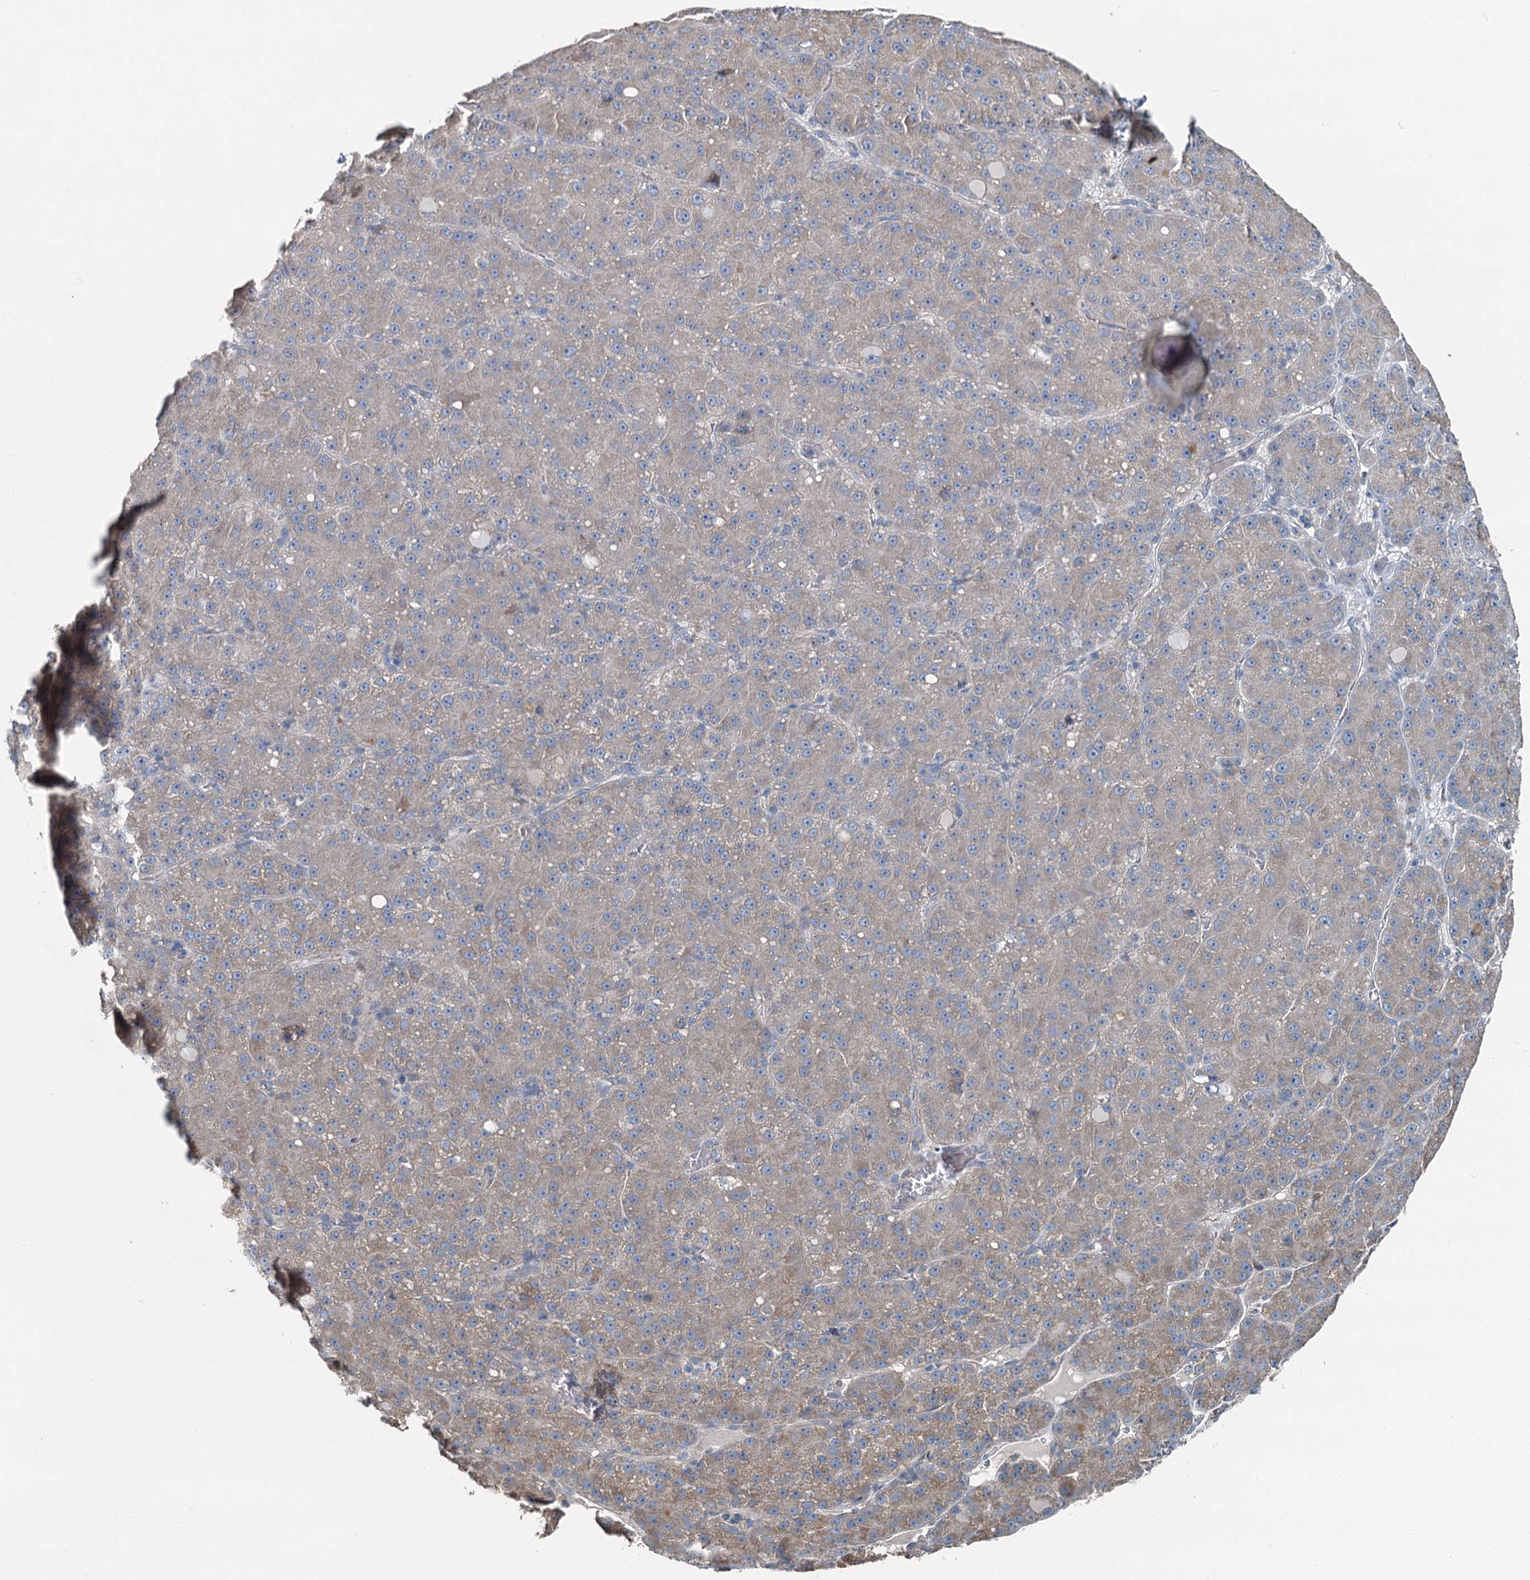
{"staining": {"intensity": "weak", "quantity": ">75%", "location": "cytoplasmic/membranous"}, "tissue": "liver cancer", "cell_type": "Tumor cells", "image_type": "cancer", "snomed": [{"axis": "morphology", "description": "Carcinoma, Hepatocellular, NOS"}, {"axis": "topography", "description": "Liver"}], "caption": "Brown immunohistochemical staining in liver cancer exhibits weak cytoplasmic/membranous expression in approximately >75% of tumor cells.", "gene": "C6orf120", "patient": {"sex": "male", "age": 67}}